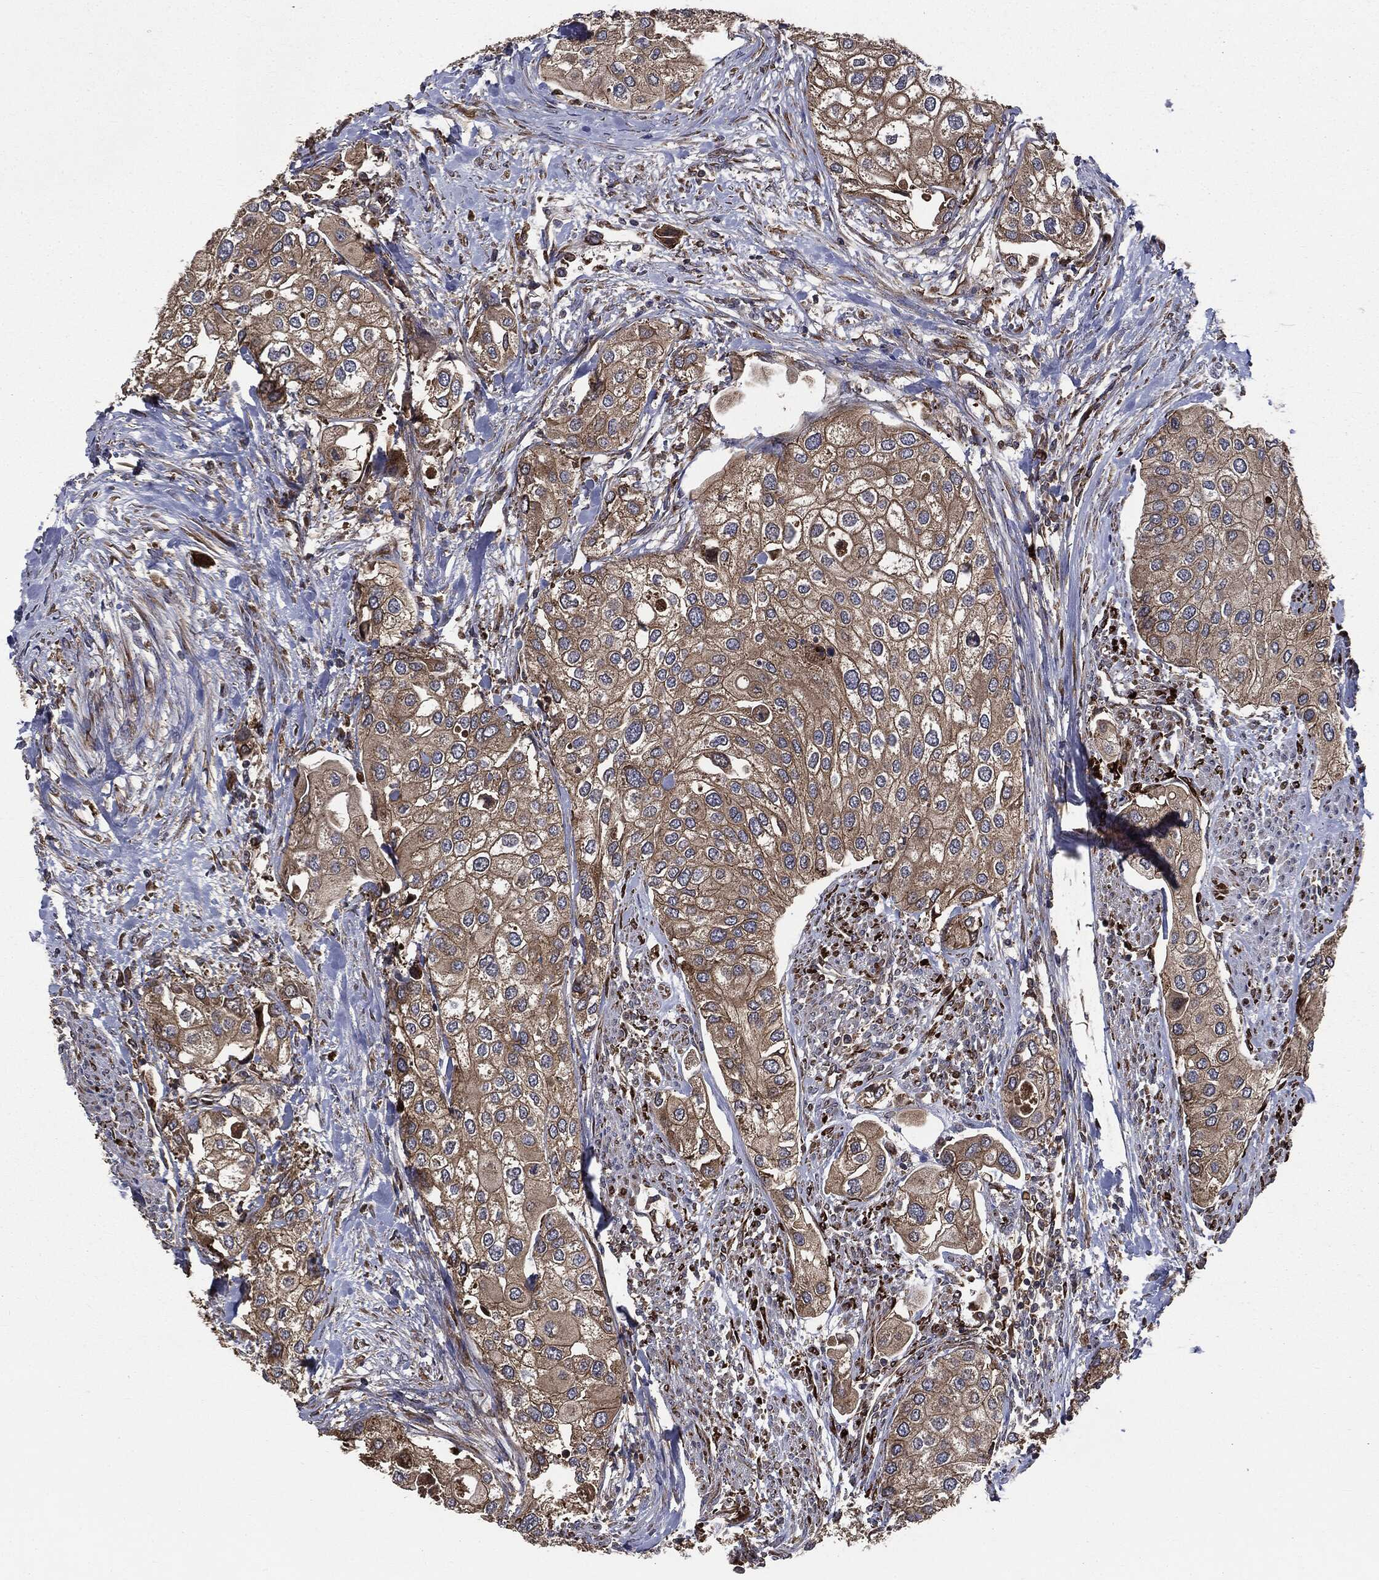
{"staining": {"intensity": "moderate", "quantity": ">75%", "location": "cytoplasmic/membranous"}, "tissue": "urothelial cancer", "cell_type": "Tumor cells", "image_type": "cancer", "snomed": [{"axis": "morphology", "description": "Urothelial carcinoma, High grade"}, {"axis": "topography", "description": "Urinary bladder"}], "caption": "The image displays staining of high-grade urothelial carcinoma, revealing moderate cytoplasmic/membranous protein expression (brown color) within tumor cells.", "gene": "PLOD3", "patient": {"sex": "male", "age": 64}}